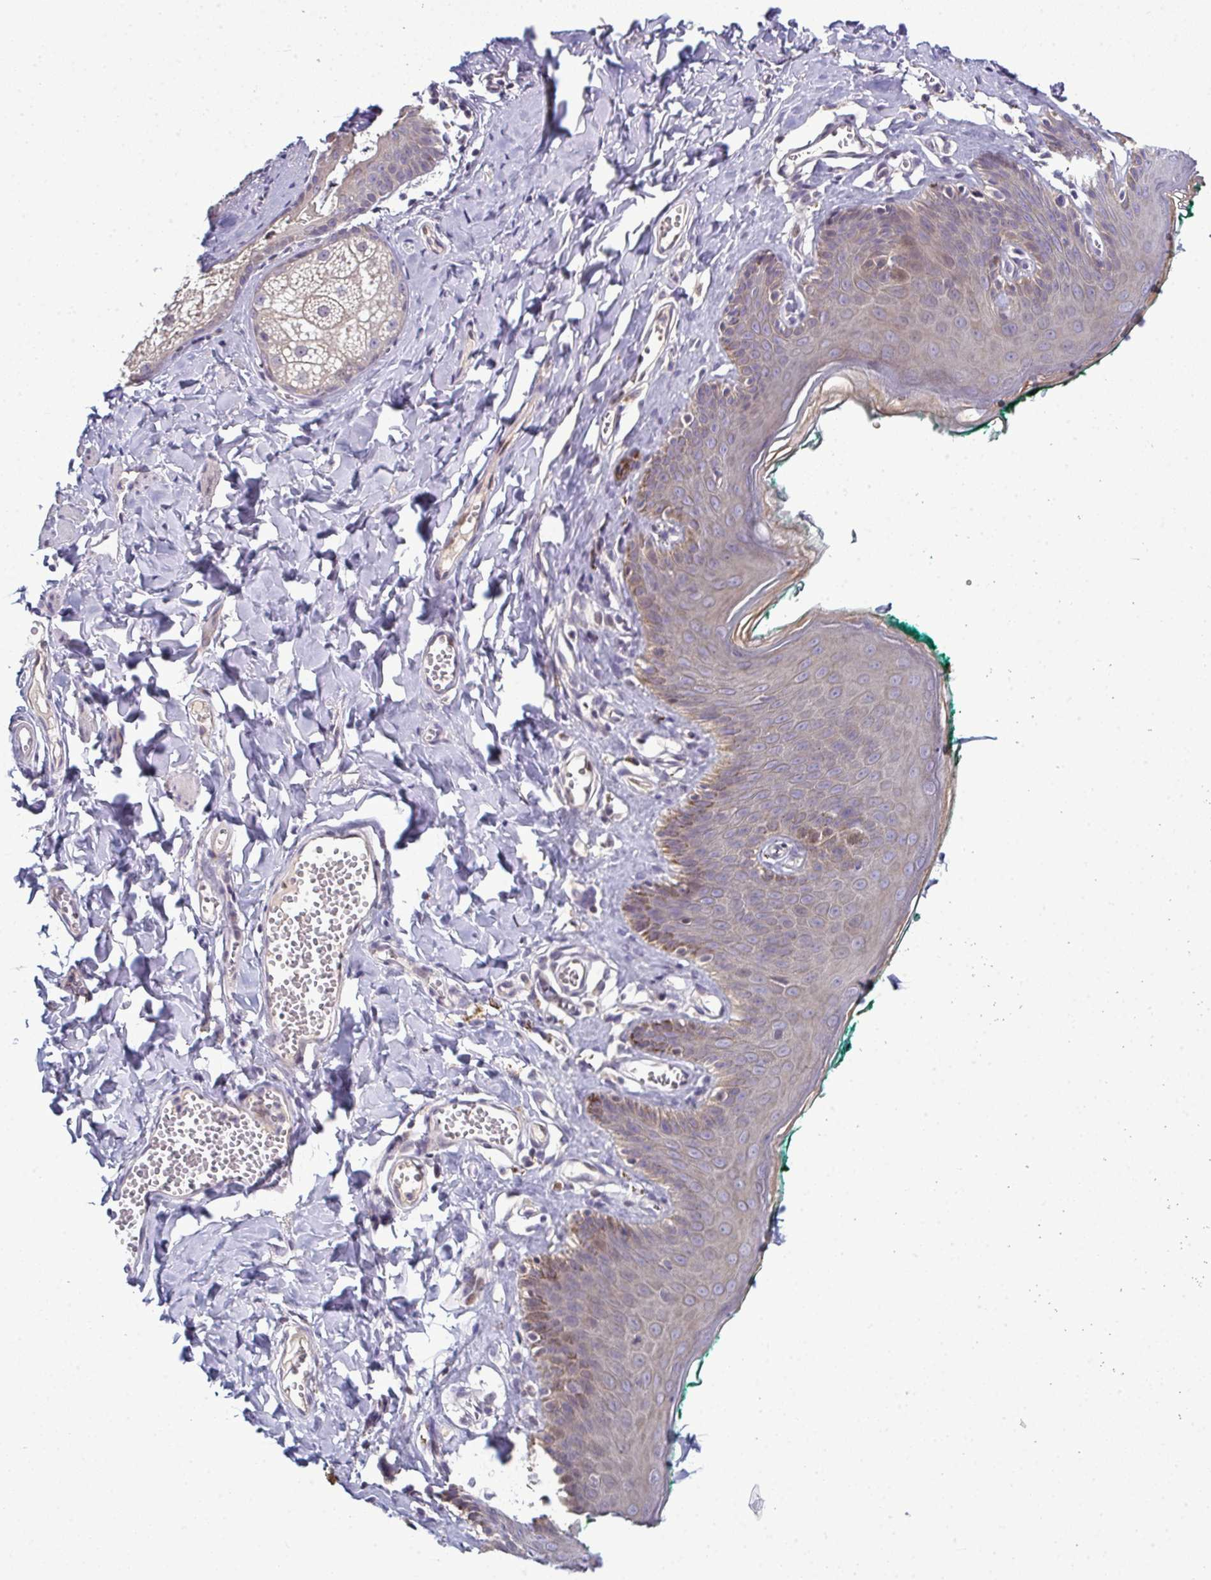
{"staining": {"intensity": "weak", "quantity": "<25%", "location": "cytoplasmic/membranous"}, "tissue": "skin", "cell_type": "Epidermal cells", "image_type": "normal", "snomed": [{"axis": "morphology", "description": "Normal tissue, NOS"}, {"axis": "topography", "description": "Vulva"}, {"axis": "topography", "description": "Peripheral nerve tissue"}], "caption": "This is an immunohistochemistry (IHC) photomicrograph of normal skin. There is no expression in epidermal cells.", "gene": "ODF1", "patient": {"sex": "female", "age": 66}}